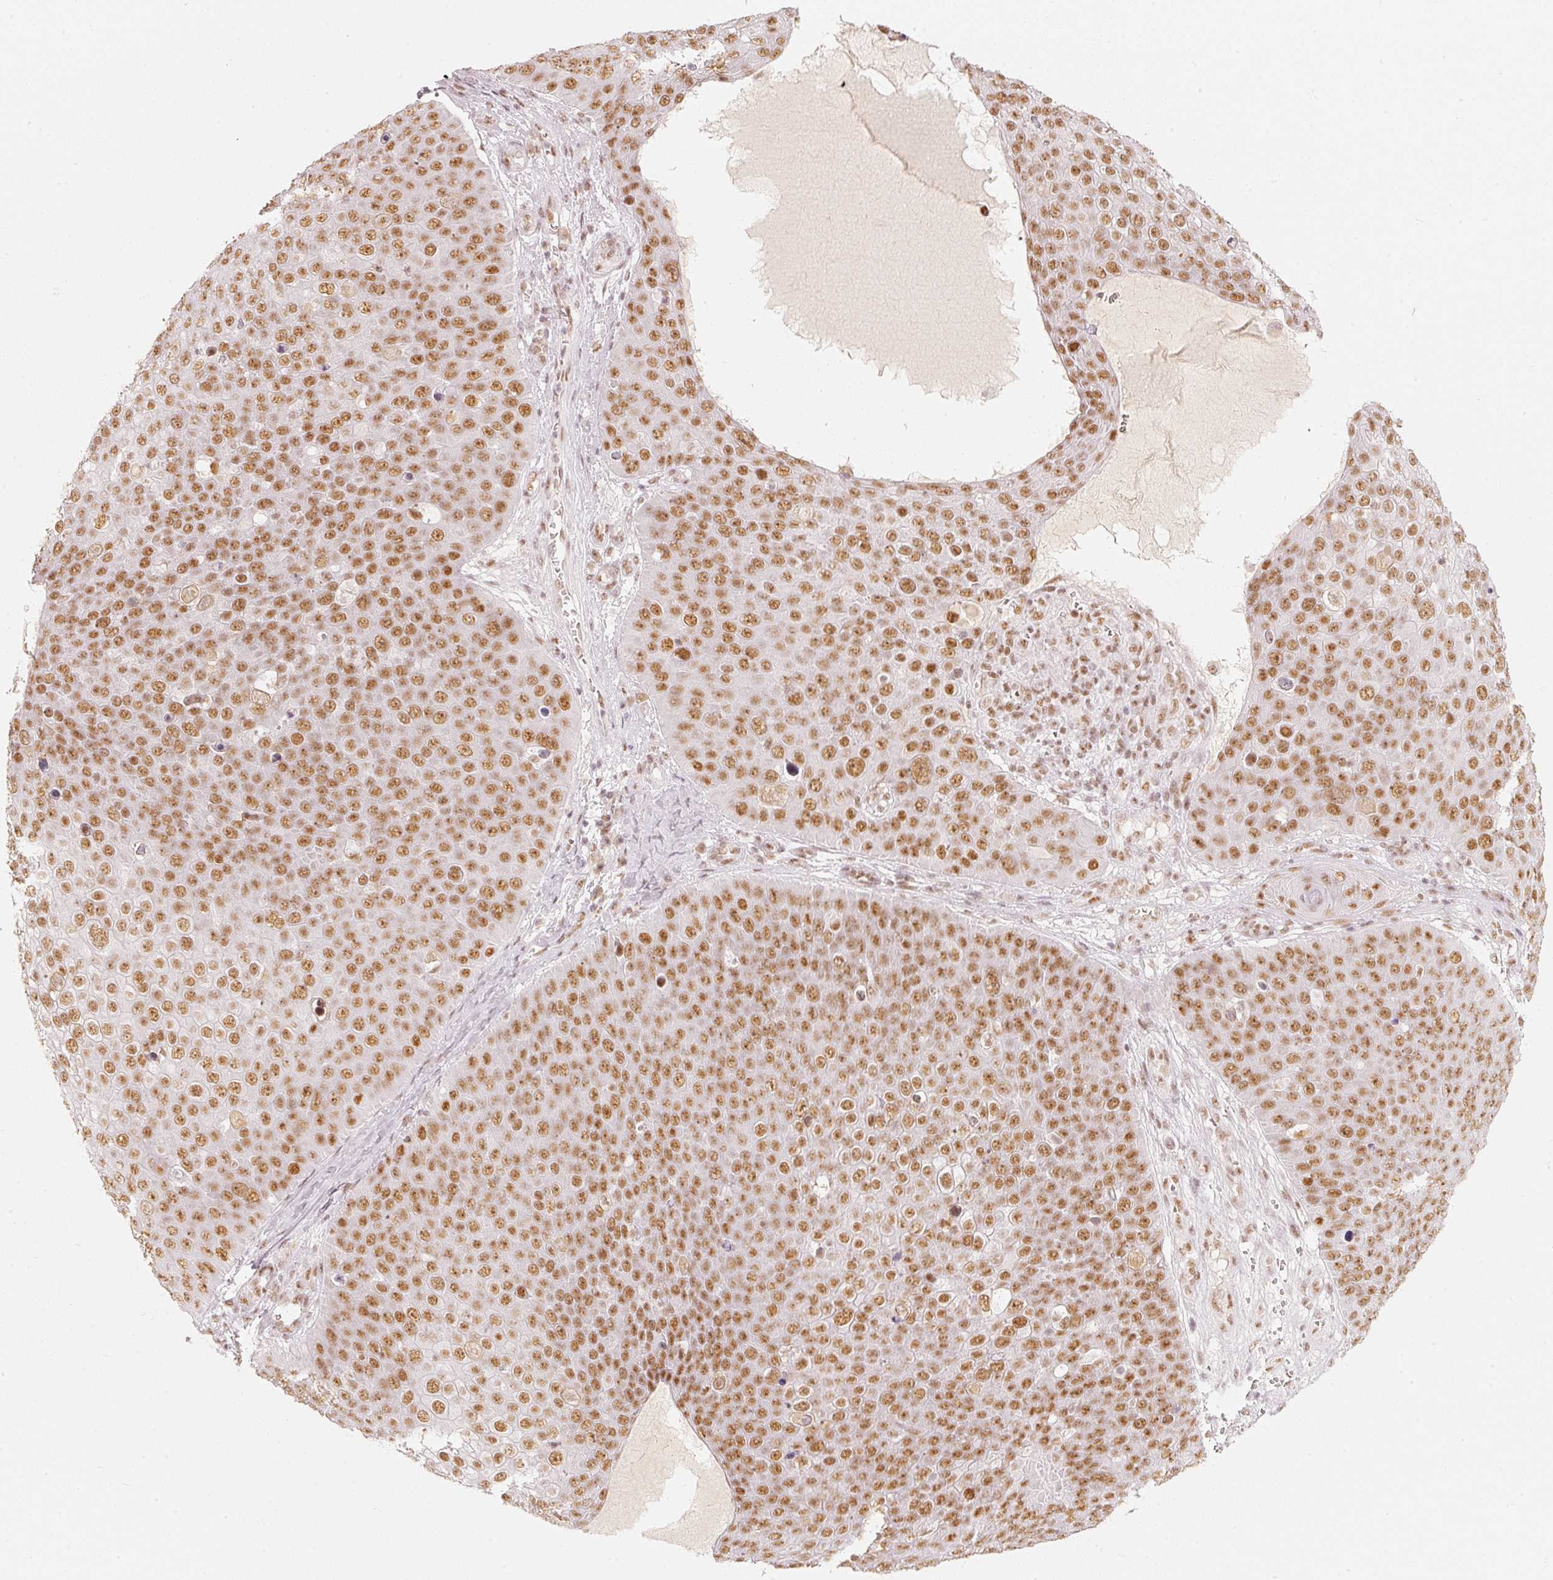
{"staining": {"intensity": "moderate", "quantity": ">75%", "location": "nuclear"}, "tissue": "skin cancer", "cell_type": "Tumor cells", "image_type": "cancer", "snomed": [{"axis": "morphology", "description": "Squamous cell carcinoma, NOS"}, {"axis": "topography", "description": "Skin"}], "caption": "An immunohistochemistry image of neoplastic tissue is shown. Protein staining in brown labels moderate nuclear positivity in skin cancer (squamous cell carcinoma) within tumor cells.", "gene": "PPP1R10", "patient": {"sex": "male", "age": 71}}